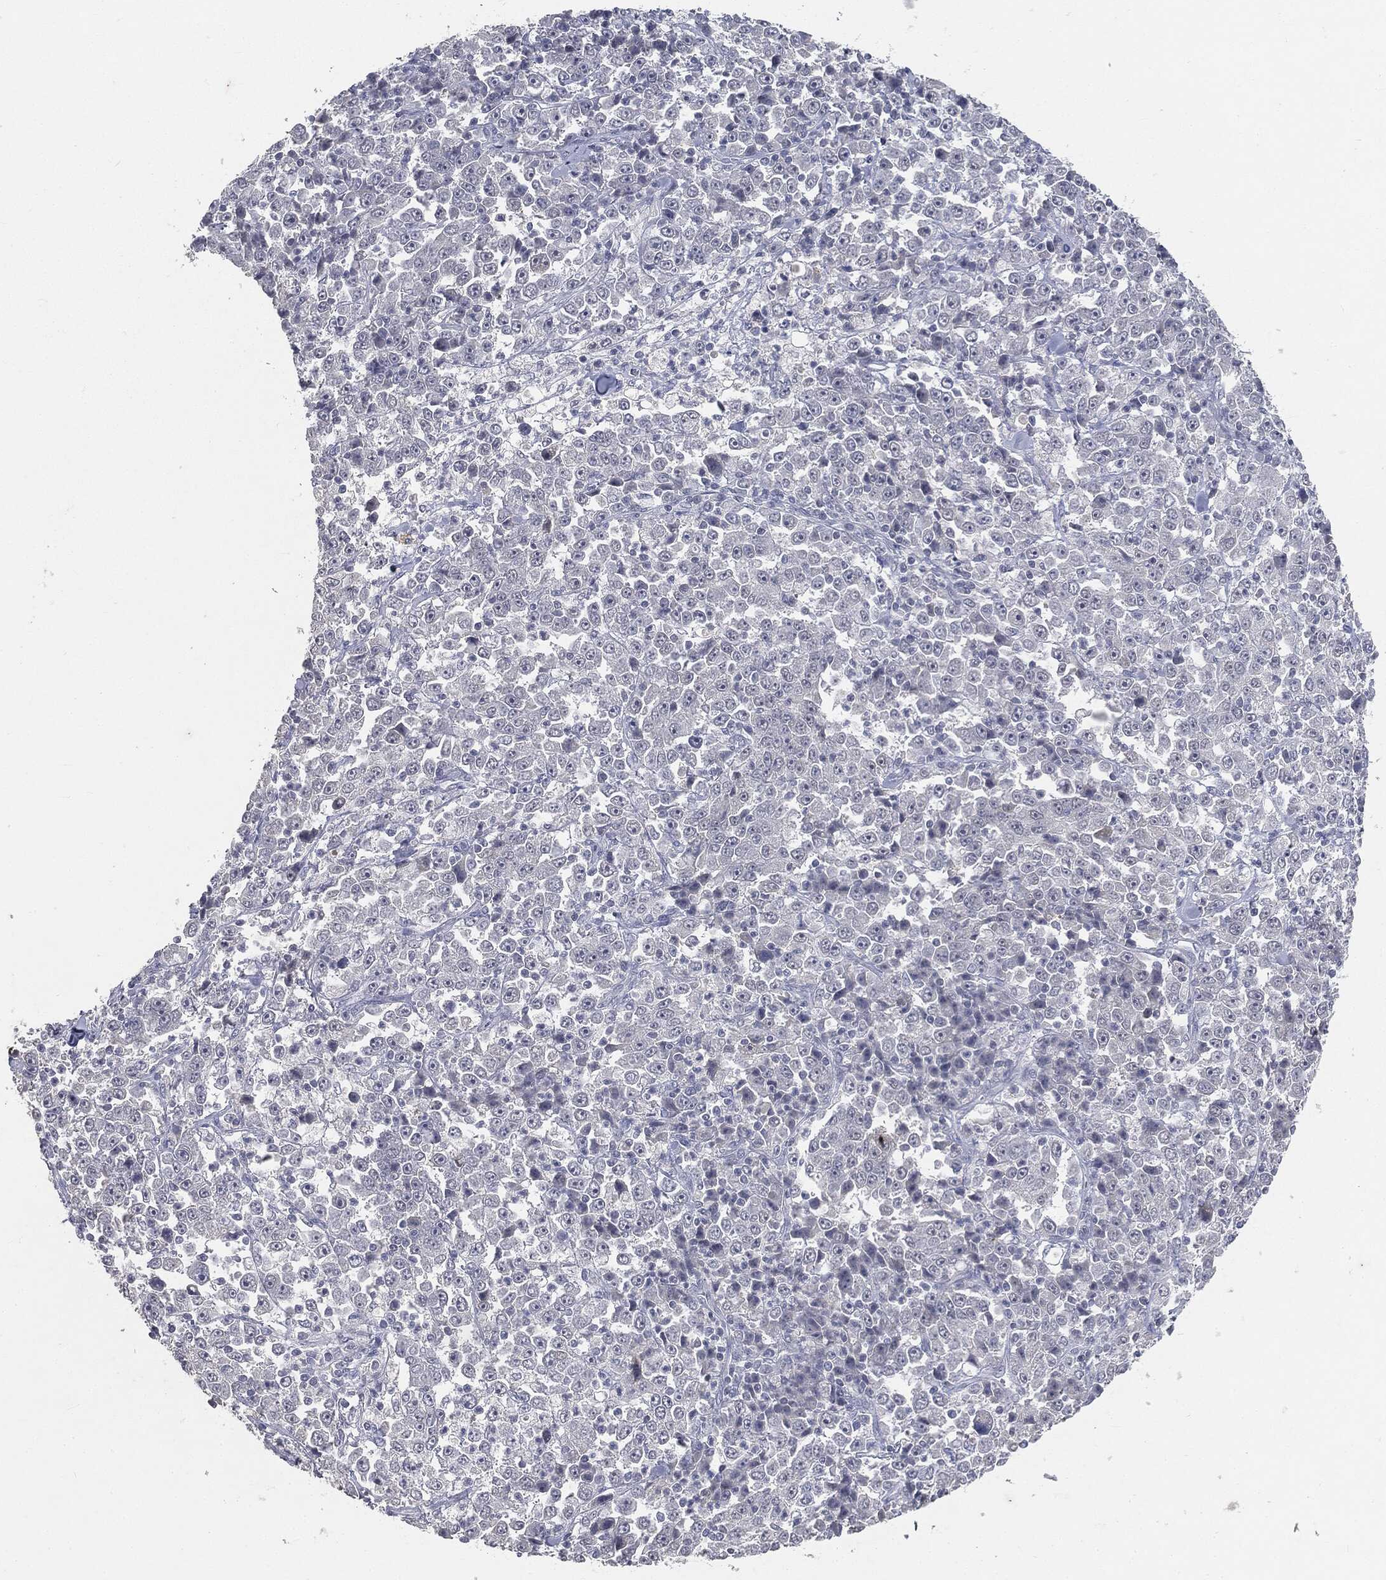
{"staining": {"intensity": "negative", "quantity": "none", "location": "none"}, "tissue": "stomach cancer", "cell_type": "Tumor cells", "image_type": "cancer", "snomed": [{"axis": "morphology", "description": "Normal tissue, NOS"}, {"axis": "morphology", "description": "Adenocarcinoma, NOS"}, {"axis": "topography", "description": "Stomach, upper"}, {"axis": "topography", "description": "Stomach"}], "caption": "Immunohistochemistry photomicrograph of human stomach adenocarcinoma stained for a protein (brown), which shows no staining in tumor cells.", "gene": "SLC2A2", "patient": {"sex": "male", "age": 59}}